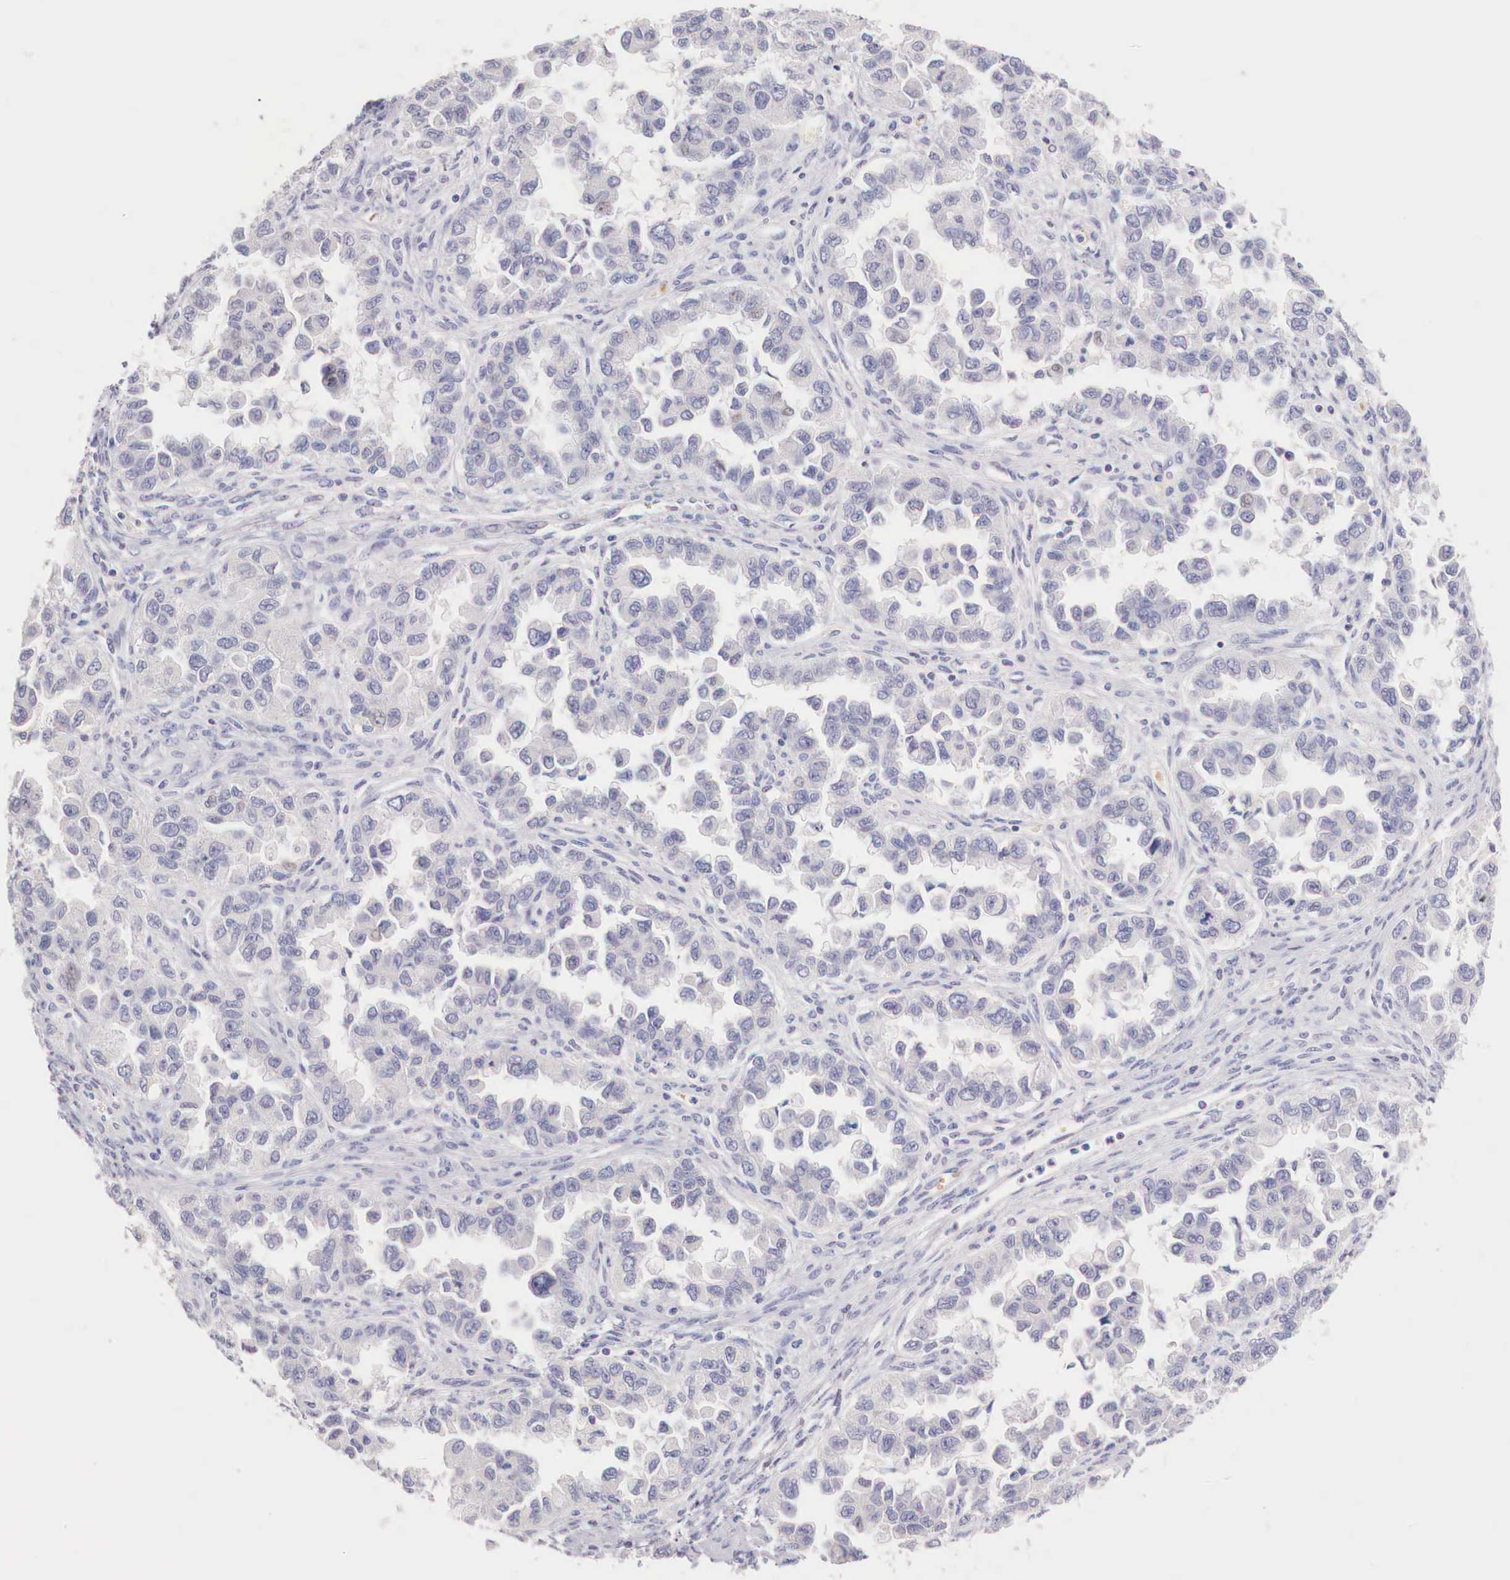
{"staining": {"intensity": "negative", "quantity": "none", "location": "none"}, "tissue": "ovarian cancer", "cell_type": "Tumor cells", "image_type": "cancer", "snomed": [{"axis": "morphology", "description": "Cystadenocarcinoma, serous, NOS"}, {"axis": "topography", "description": "Ovary"}], "caption": "Ovarian serous cystadenocarcinoma was stained to show a protein in brown. There is no significant positivity in tumor cells.", "gene": "ITIH6", "patient": {"sex": "female", "age": 84}}